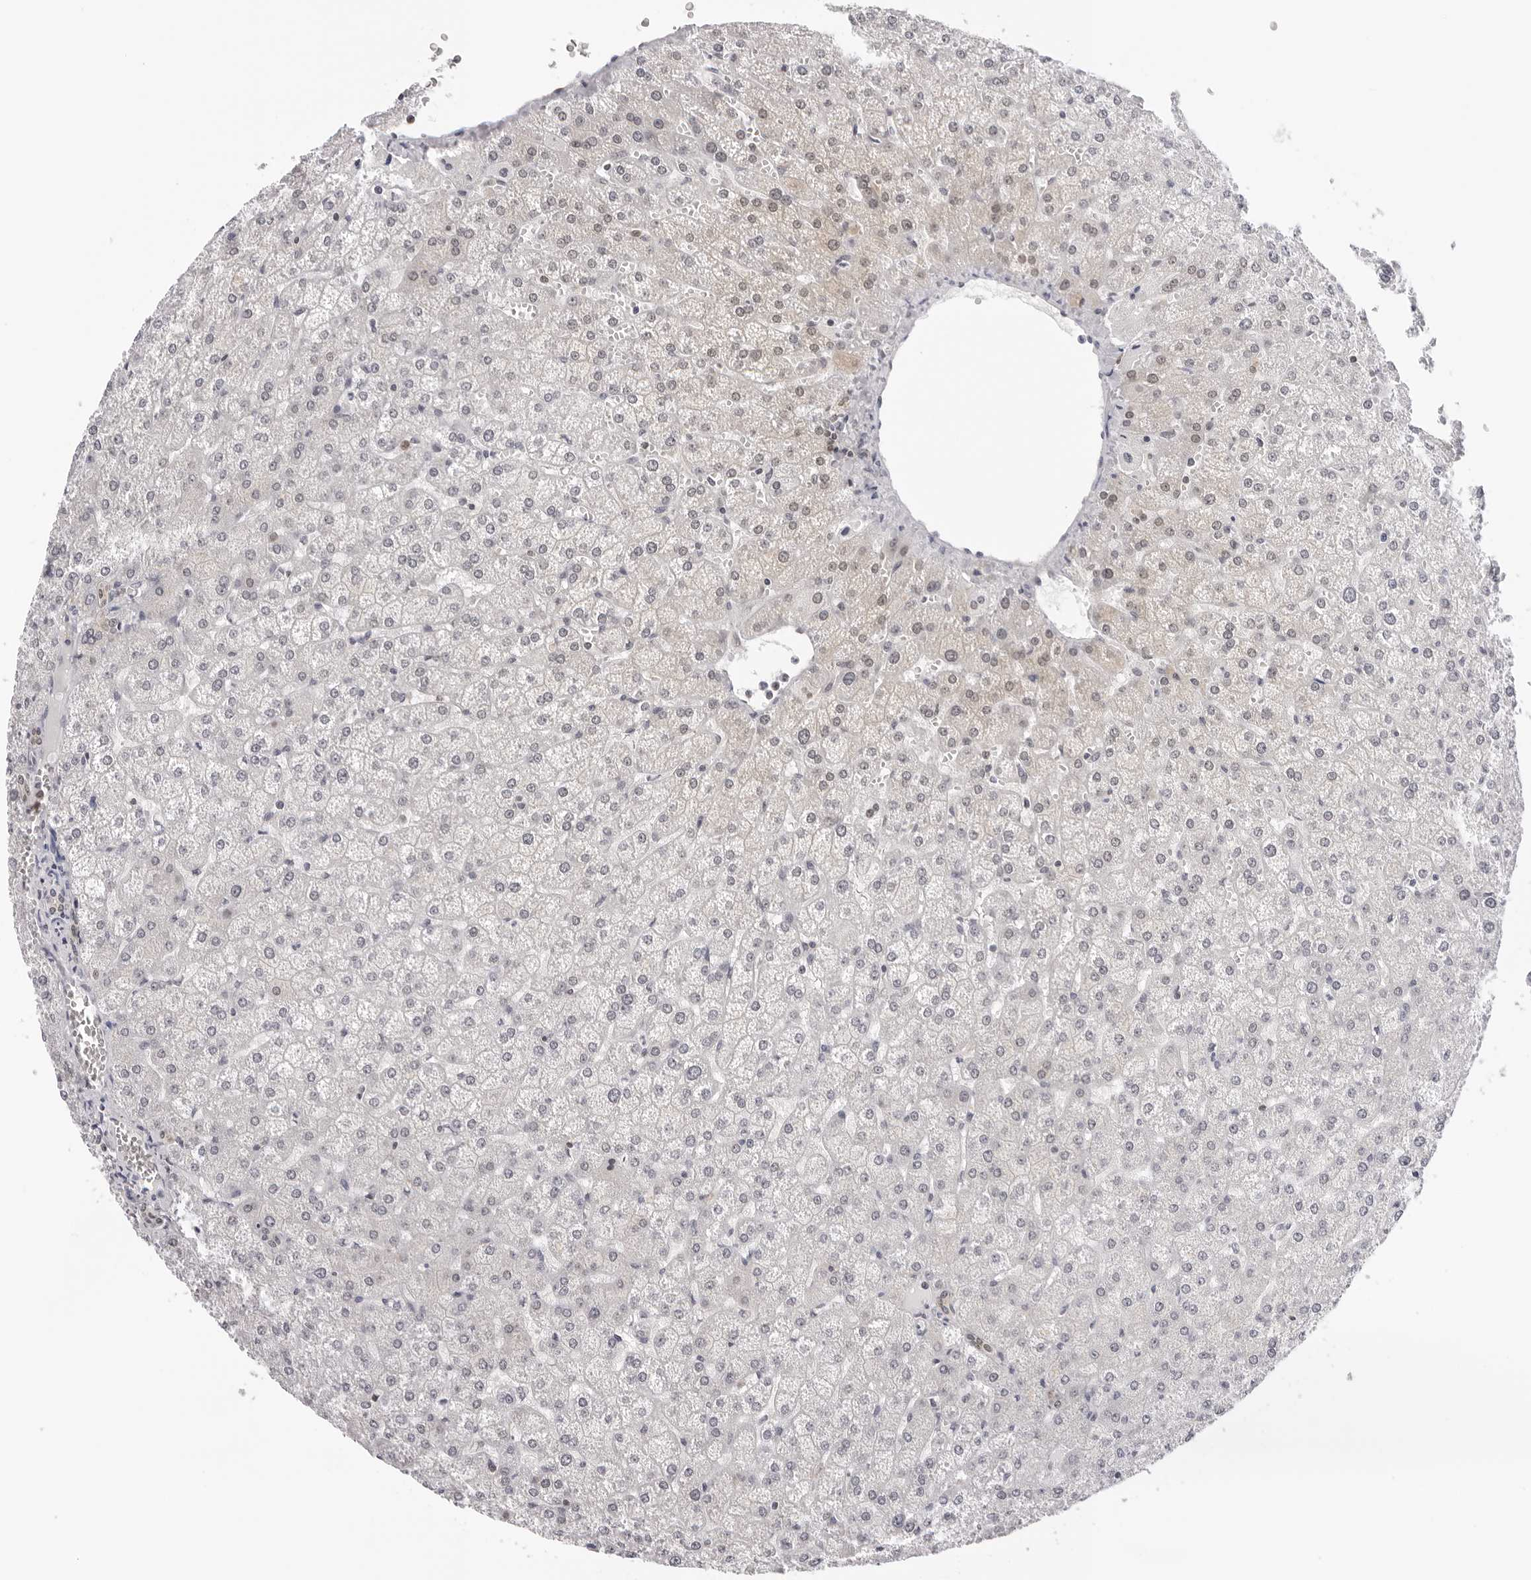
{"staining": {"intensity": "weak", "quantity": ">75%", "location": "nuclear"}, "tissue": "liver", "cell_type": "Cholangiocytes", "image_type": "normal", "snomed": [{"axis": "morphology", "description": "Normal tissue, NOS"}, {"axis": "topography", "description": "Liver"}], "caption": "This is a photomicrograph of immunohistochemistry (IHC) staining of benign liver, which shows weak staining in the nuclear of cholangiocytes.", "gene": "WDR77", "patient": {"sex": "female", "age": 32}}